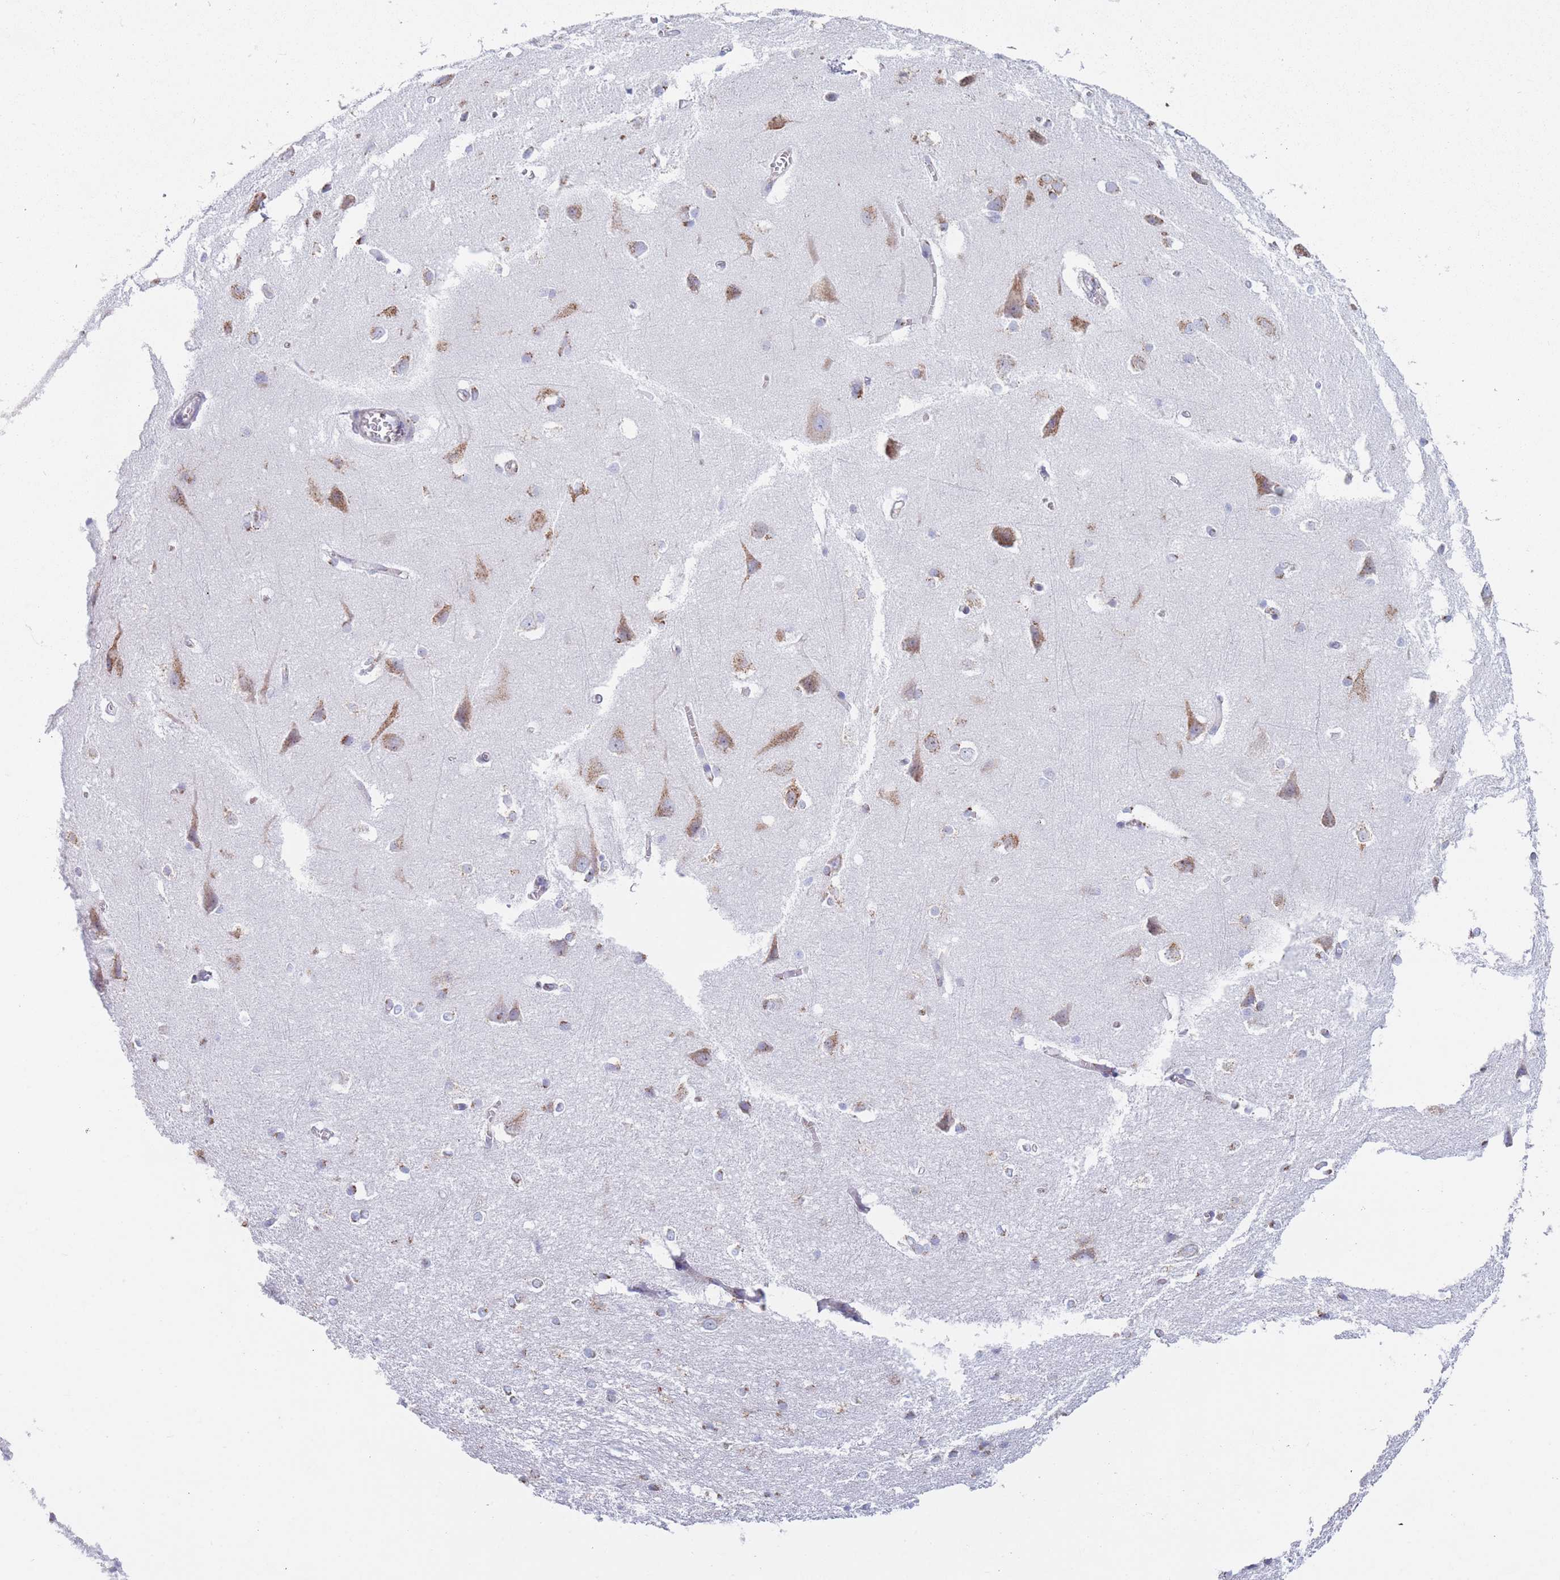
{"staining": {"intensity": "negative", "quantity": "none", "location": "none"}, "tissue": "cerebral cortex", "cell_type": "Endothelial cells", "image_type": "normal", "snomed": [{"axis": "morphology", "description": "Normal tissue, NOS"}, {"axis": "topography", "description": "Cerebral cortex"}], "caption": "This is a histopathology image of immunohistochemistry staining of normal cerebral cortex, which shows no staining in endothelial cells. Brightfield microscopy of immunohistochemistry stained with DAB (3,3'-diaminobenzidine) (brown) and hematoxylin (blue), captured at high magnification.", "gene": "MRPL30", "patient": {"sex": "male", "age": 37}}